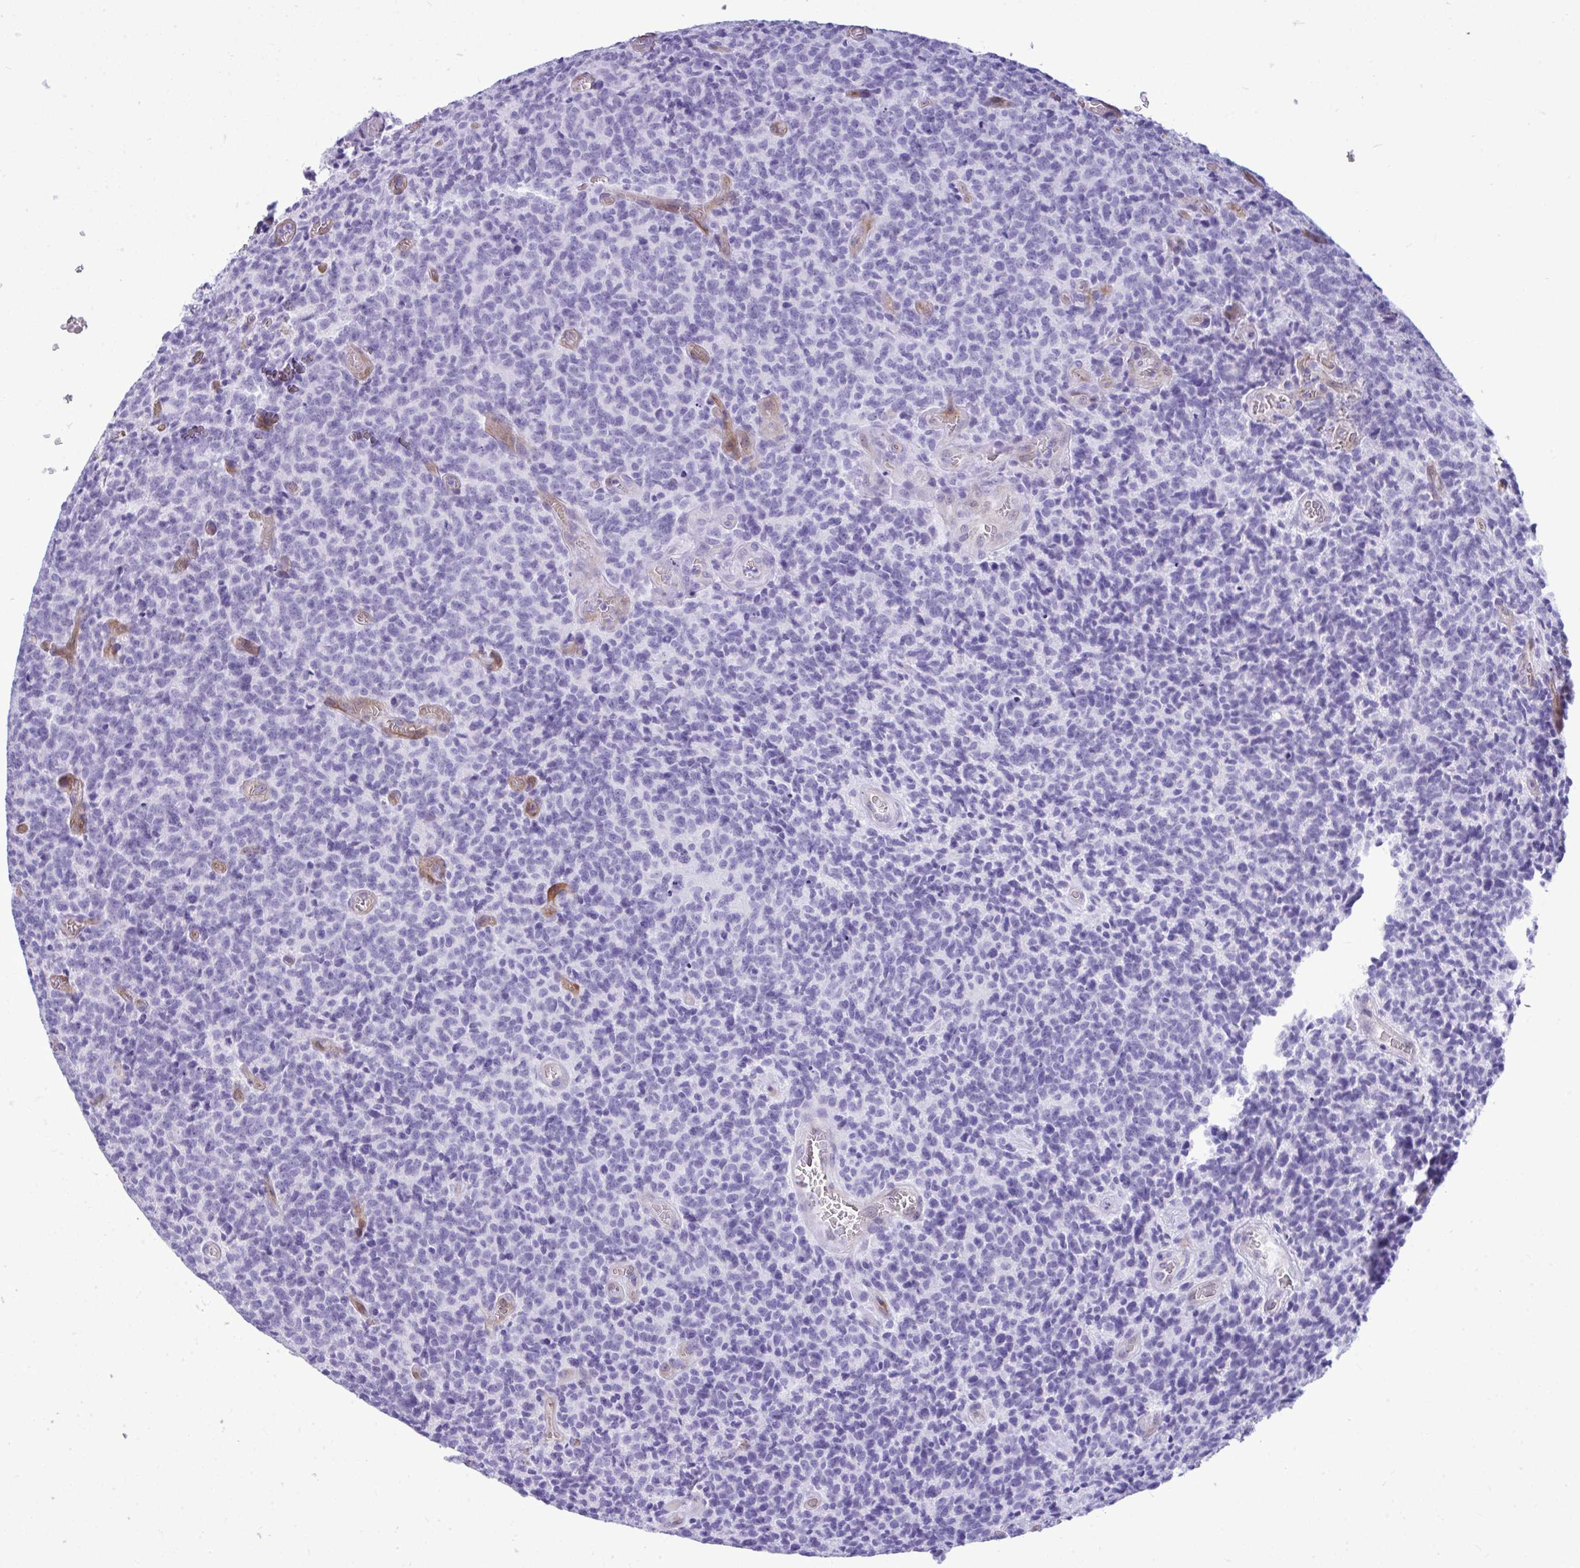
{"staining": {"intensity": "negative", "quantity": "none", "location": "none"}, "tissue": "glioma", "cell_type": "Tumor cells", "image_type": "cancer", "snomed": [{"axis": "morphology", "description": "Glioma, malignant, High grade"}, {"axis": "topography", "description": "Brain"}], "caption": "Human high-grade glioma (malignant) stained for a protein using immunohistochemistry shows no staining in tumor cells.", "gene": "LIMS2", "patient": {"sex": "male", "age": 76}}